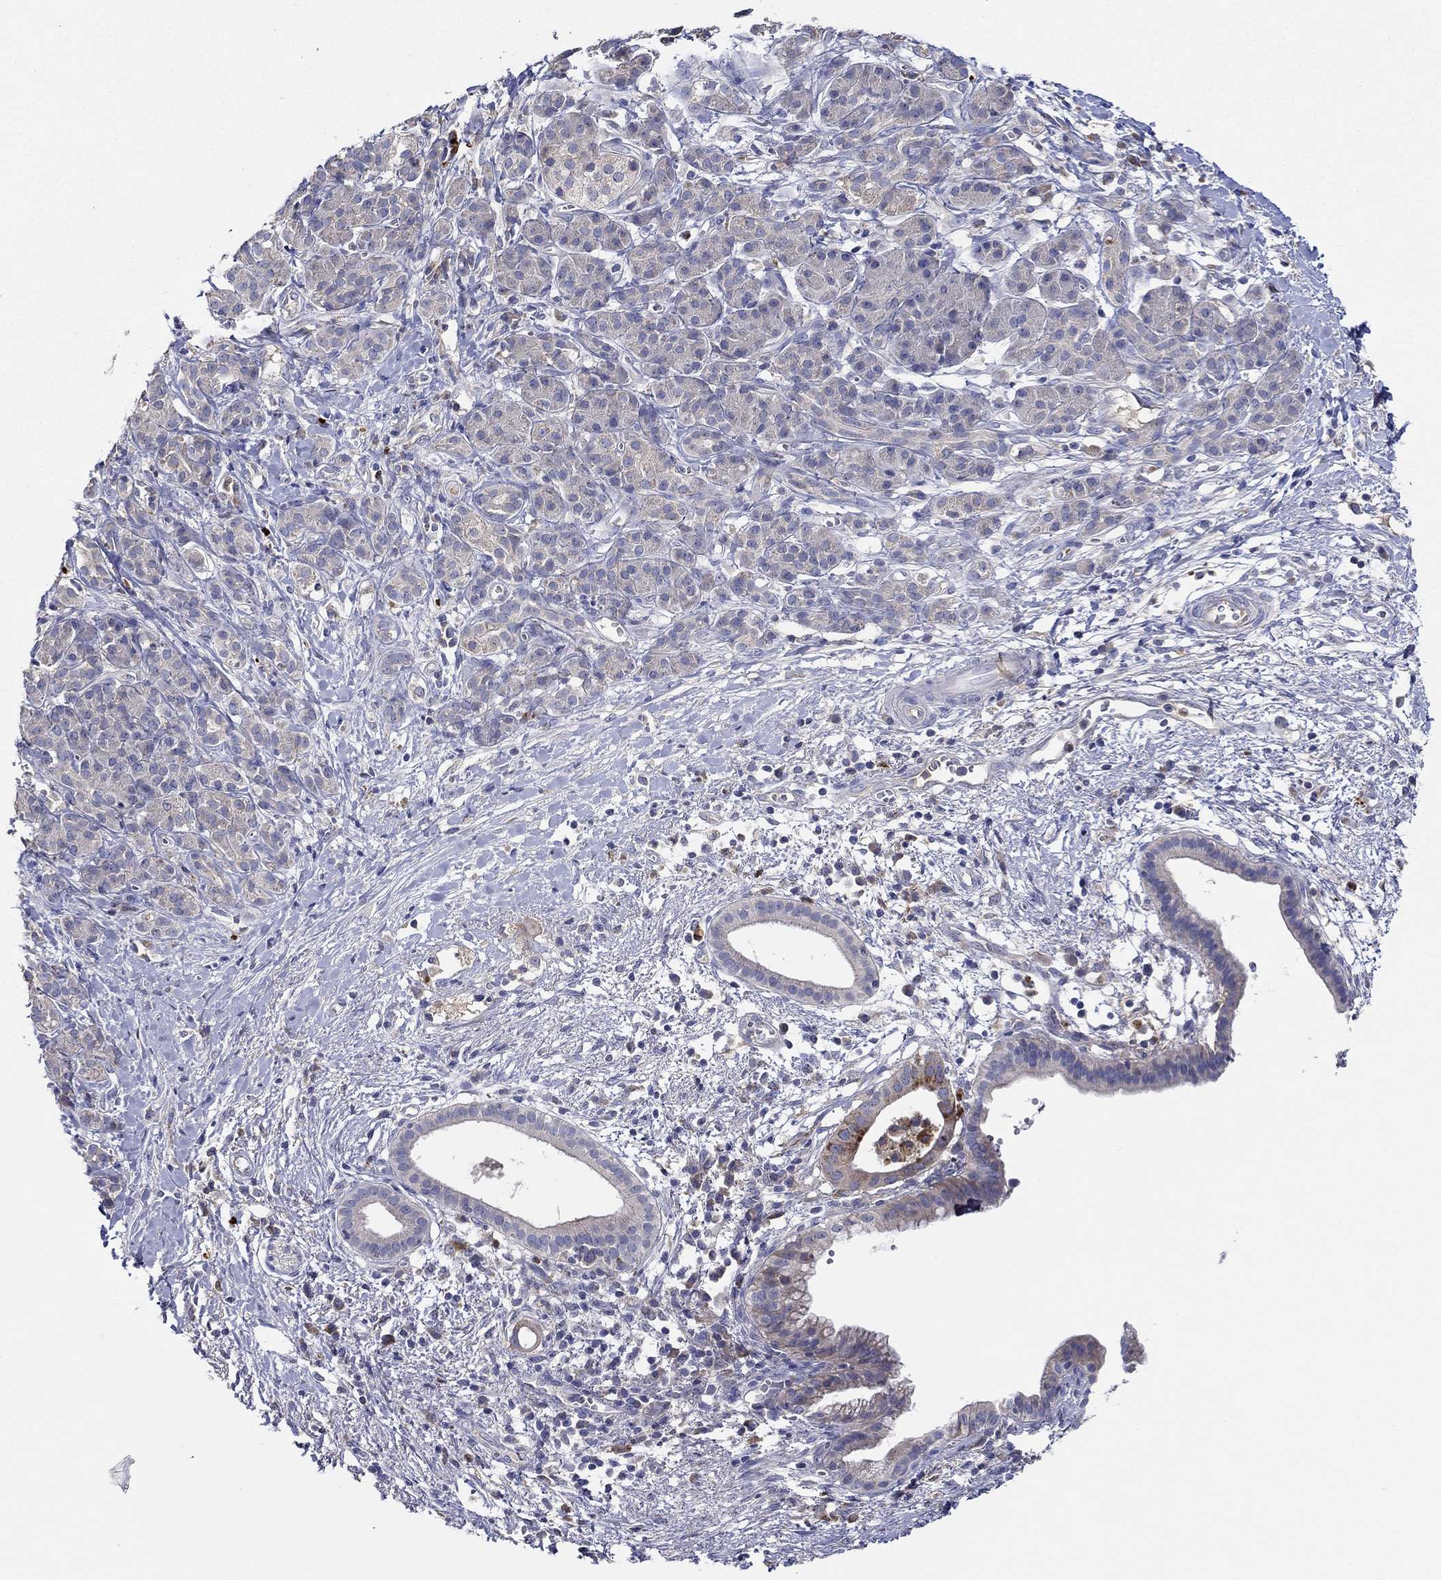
{"staining": {"intensity": "strong", "quantity": "<25%", "location": "cytoplasmic/membranous"}, "tissue": "pancreatic cancer", "cell_type": "Tumor cells", "image_type": "cancer", "snomed": [{"axis": "morphology", "description": "Adenocarcinoma, NOS"}, {"axis": "topography", "description": "Pancreas"}], "caption": "Protein staining of pancreatic adenocarcinoma tissue exhibits strong cytoplasmic/membranous staining in about <25% of tumor cells.", "gene": "CHIT1", "patient": {"sex": "male", "age": 61}}